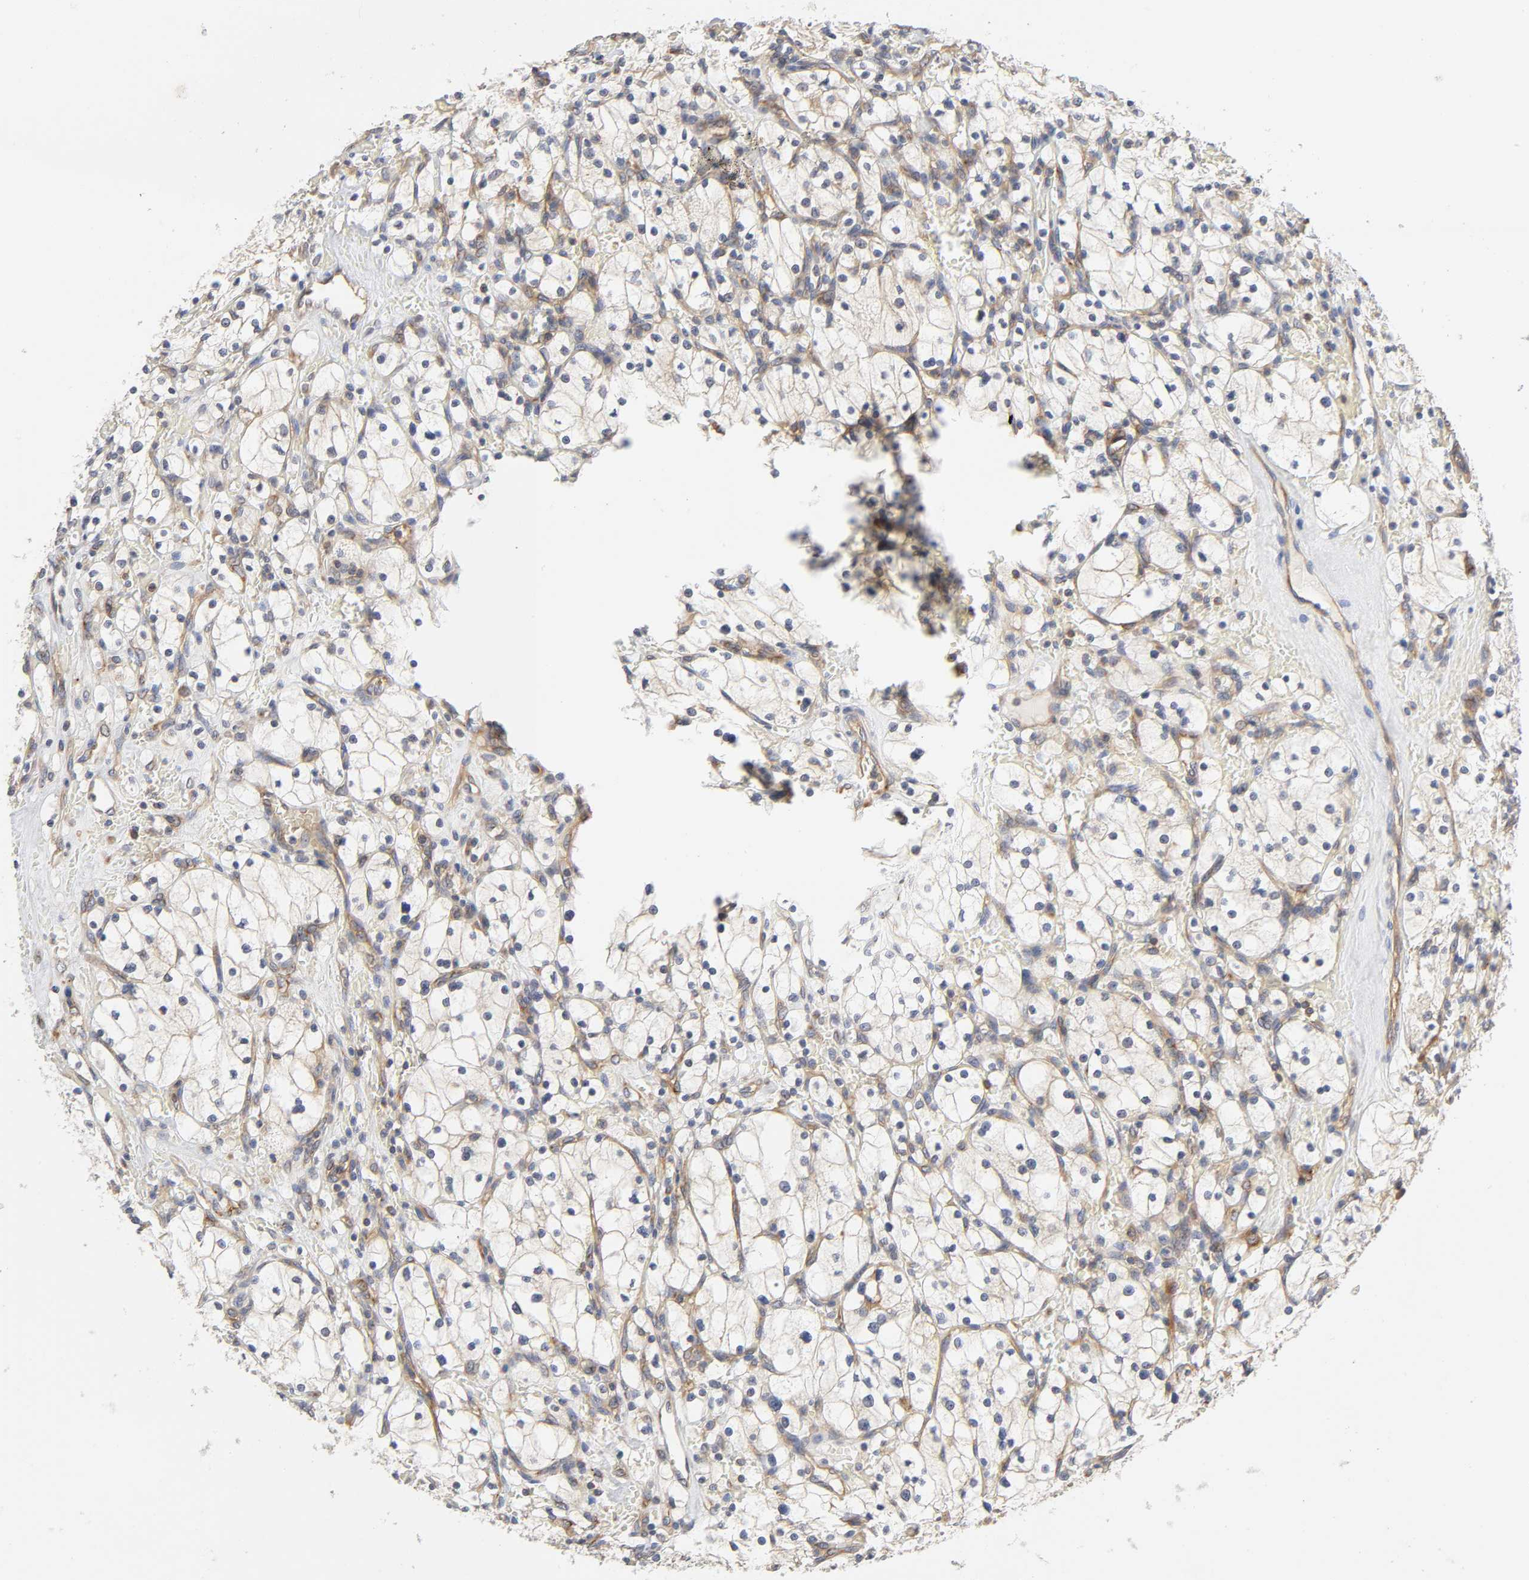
{"staining": {"intensity": "negative", "quantity": "none", "location": "none"}, "tissue": "renal cancer", "cell_type": "Tumor cells", "image_type": "cancer", "snomed": [{"axis": "morphology", "description": "Adenocarcinoma, NOS"}, {"axis": "topography", "description": "Kidney"}], "caption": "This is an immunohistochemistry histopathology image of adenocarcinoma (renal). There is no staining in tumor cells.", "gene": "SCHIP1", "patient": {"sex": "female", "age": 83}}